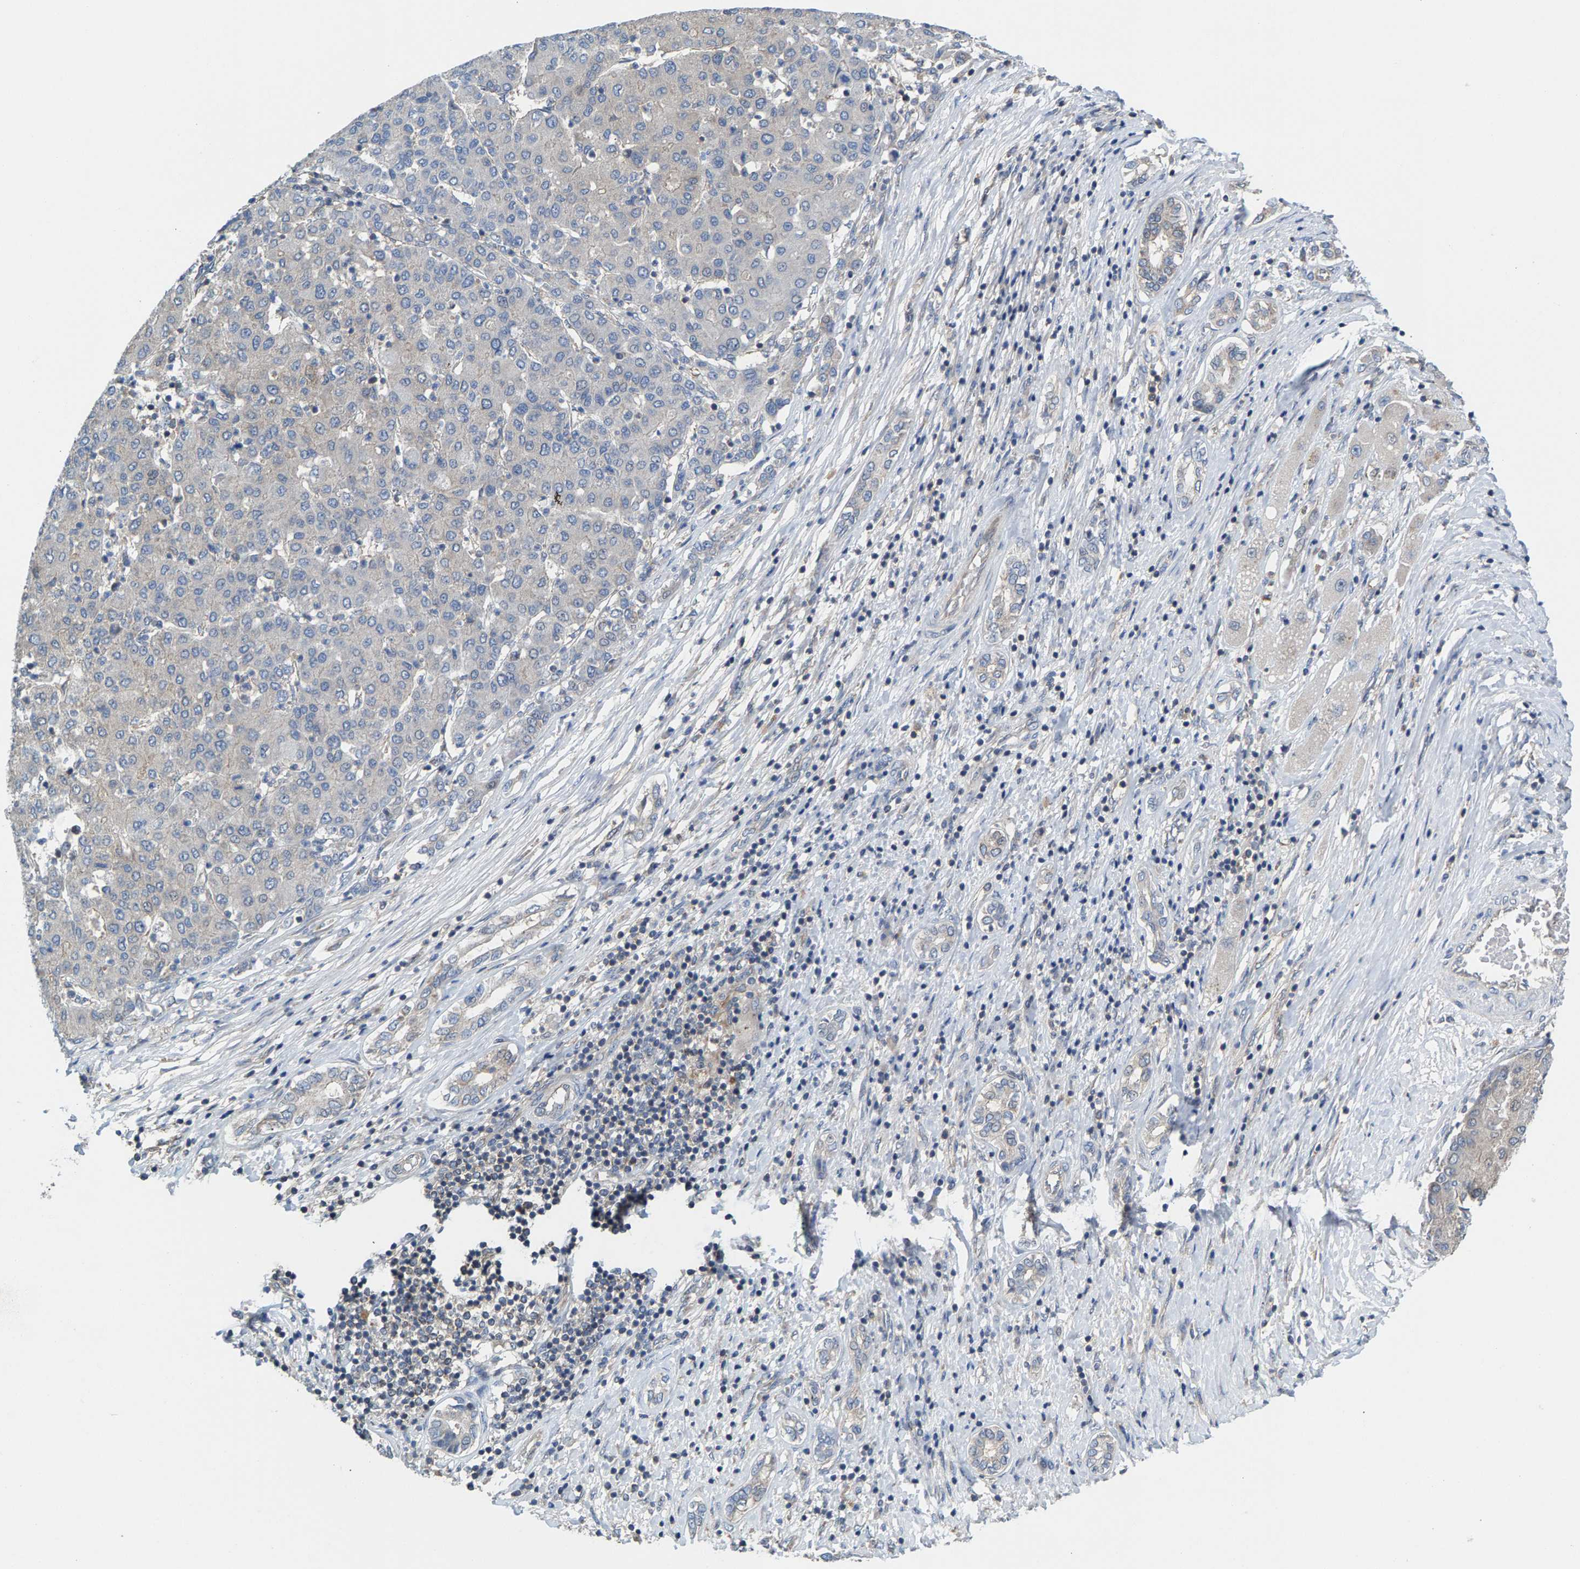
{"staining": {"intensity": "negative", "quantity": "none", "location": "none"}, "tissue": "liver cancer", "cell_type": "Tumor cells", "image_type": "cancer", "snomed": [{"axis": "morphology", "description": "Carcinoma, Hepatocellular, NOS"}, {"axis": "topography", "description": "Liver"}], "caption": "IHC of liver cancer demonstrates no staining in tumor cells.", "gene": "MRM1", "patient": {"sex": "male", "age": 65}}